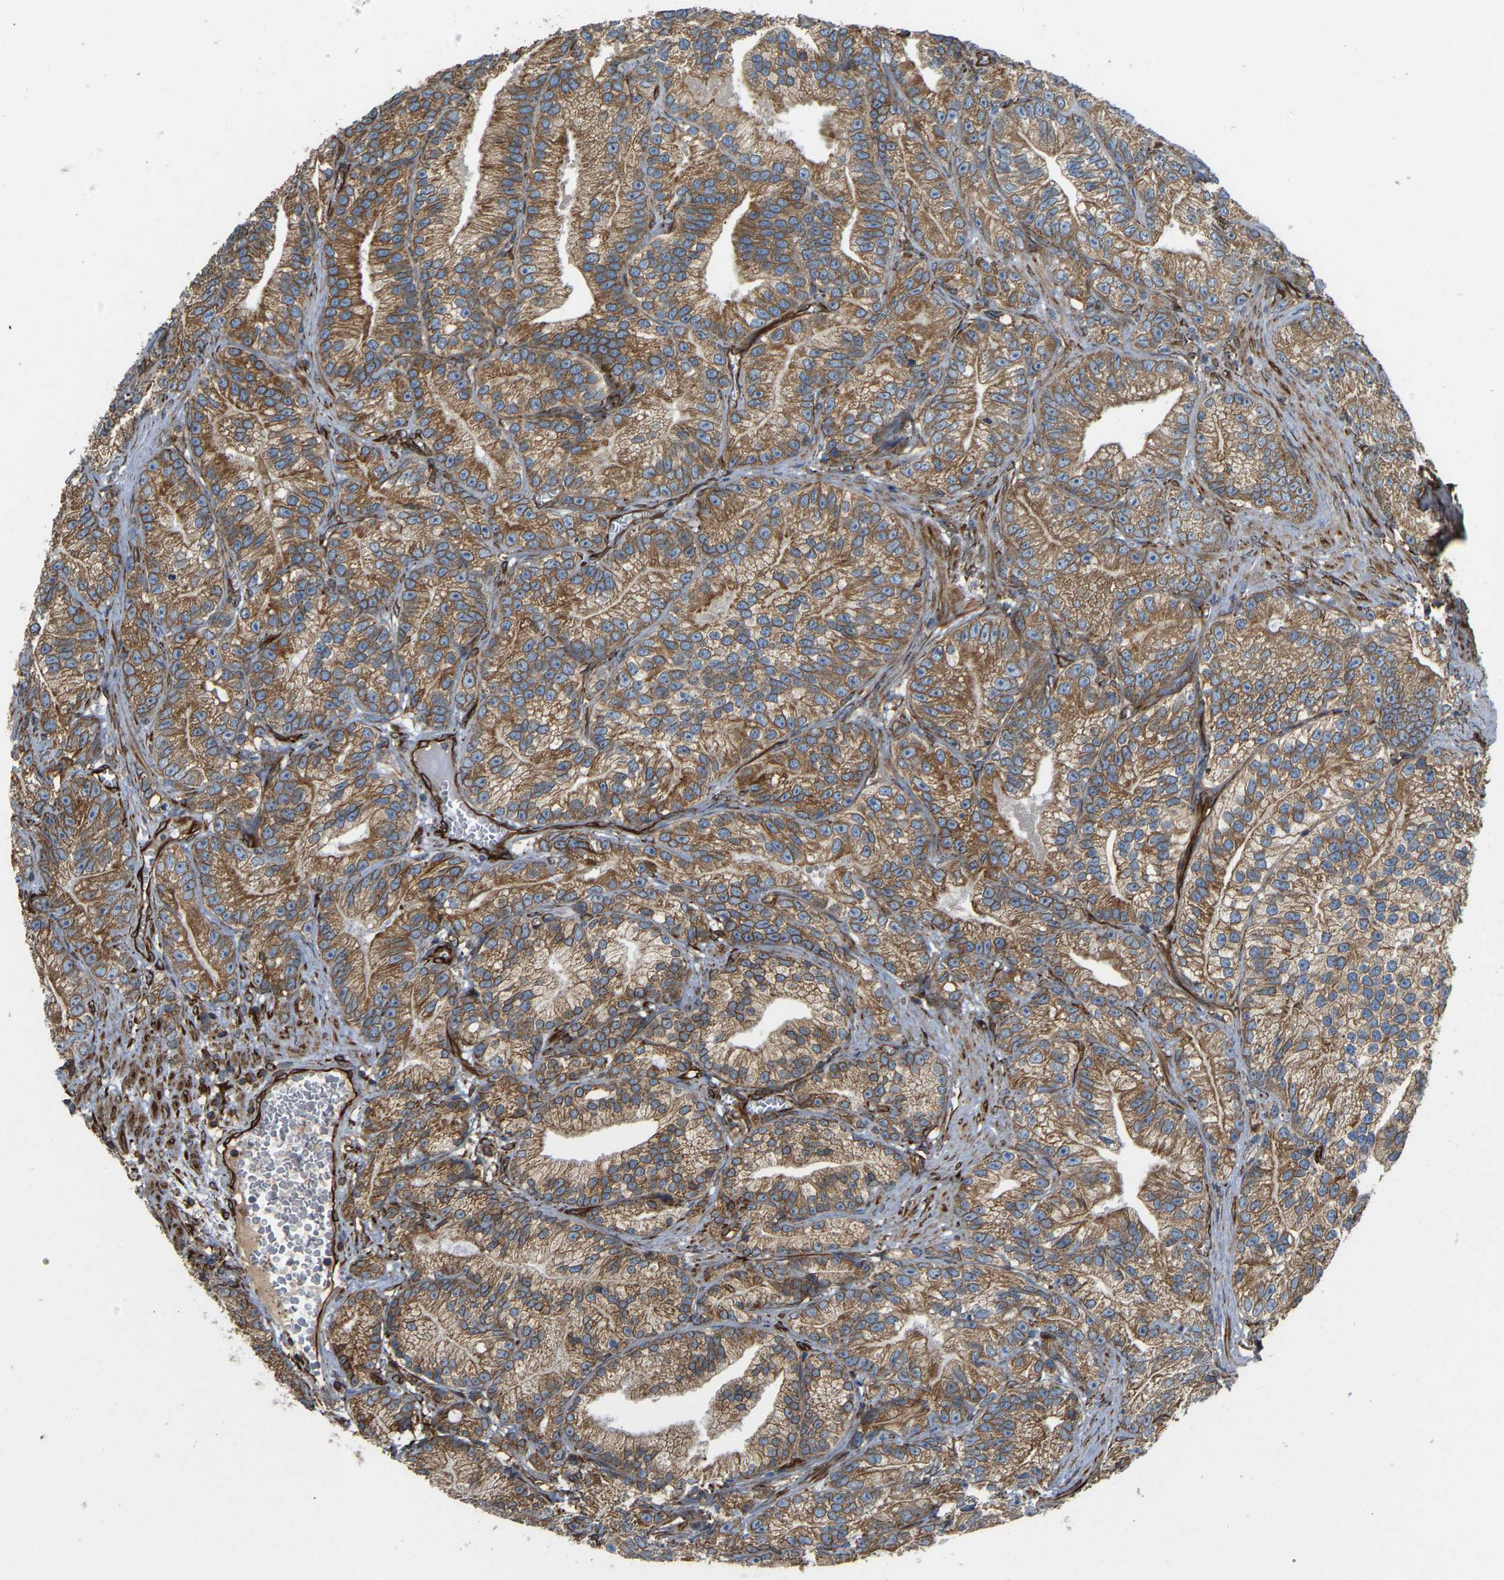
{"staining": {"intensity": "moderate", "quantity": ">75%", "location": "cytoplasmic/membranous"}, "tissue": "prostate cancer", "cell_type": "Tumor cells", "image_type": "cancer", "snomed": [{"axis": "morphology", "description": "Adenocarcinoma, Low grade"}, {"axis": "topography", "description": "Prostate"}], "caption": "High-magnification brightfield microscopy of adenocarcinoma (low-grade) (prostate) stained with DAB (brown) and counterstained with hematoxylin (blue). tumor cells exhibit moderate cytoplasmic/membranous positivity is appreciated in approximately>75% of cells.", "gene": "BEX3", "patient": {"sex": "male", "age": 89}}